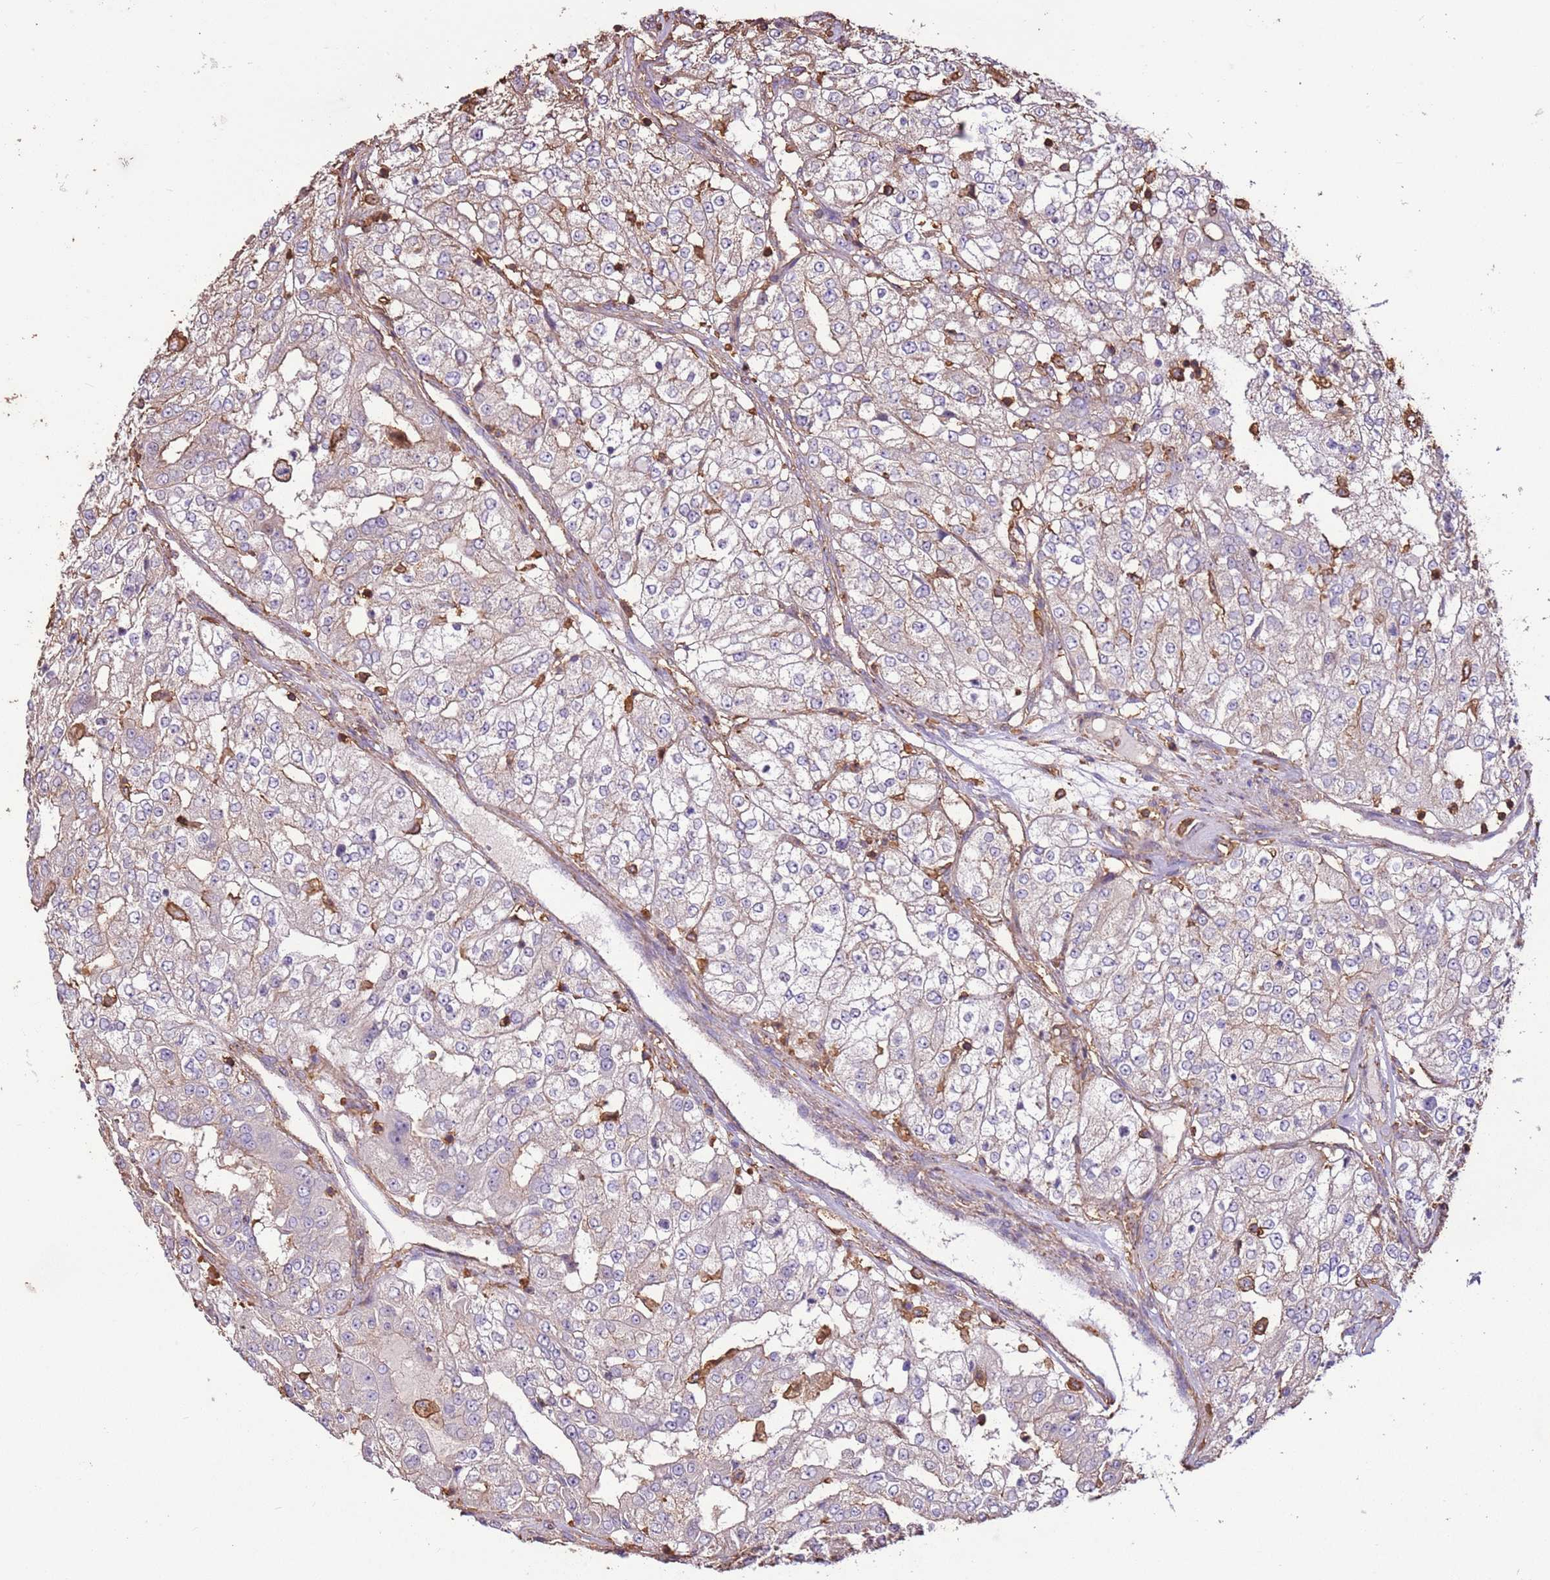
{"staining": {"intensity": "negative", "quantity": "none", "location": "none"}, "tissue": "renal cancer", "cell_type": "Tumor cells", "image_type": "cancer", "snomed": [{"axis": "morphology", "description": "Adenocarcinoma, NOS"}, {"axis": "topography", "description": "Kidney"}], "caption": "A high-resolution photomicrograph shows immunohistochemistry (IHC) staining of renal adenocarcinoma, which displays no significant positivity in tumor cells.", "gene": "ARL10", "patient": {"sex": "female", "age": 63}}